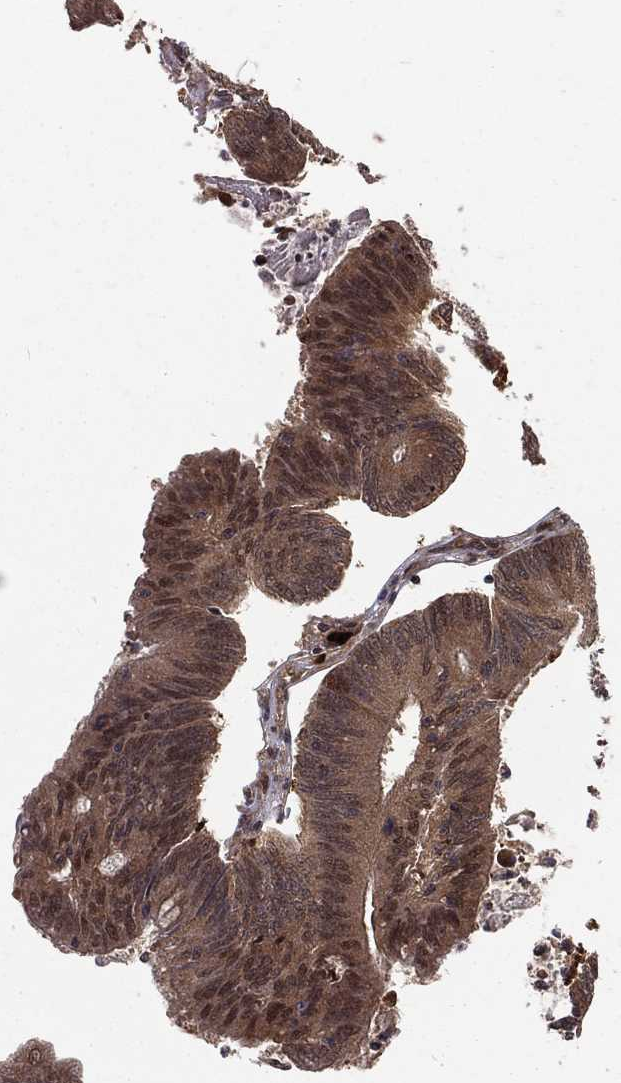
{"staining": {"intensity": "moderate", "quantity": ">75%", "location": "cytoplasmic/membranous"}, "tissue": "colorectal cancer", "cell_type": "Tumor cells", "image_type": "cancer", "snomed": [{"axis": "morphology", "description": "Adenocarcinoma, NOS"}, {"axis": "topography", "description": "Colon"}], "caption": "A brown stain highlights moderate cytoplasmic/membranous expression of a protein in adenocarcinoma (colorectal) tumor cells. (DAB IHC with brightfield microscopy, high magnification).", "gene": "MDM2", "patient": {"sex": "female", "age": 70}}